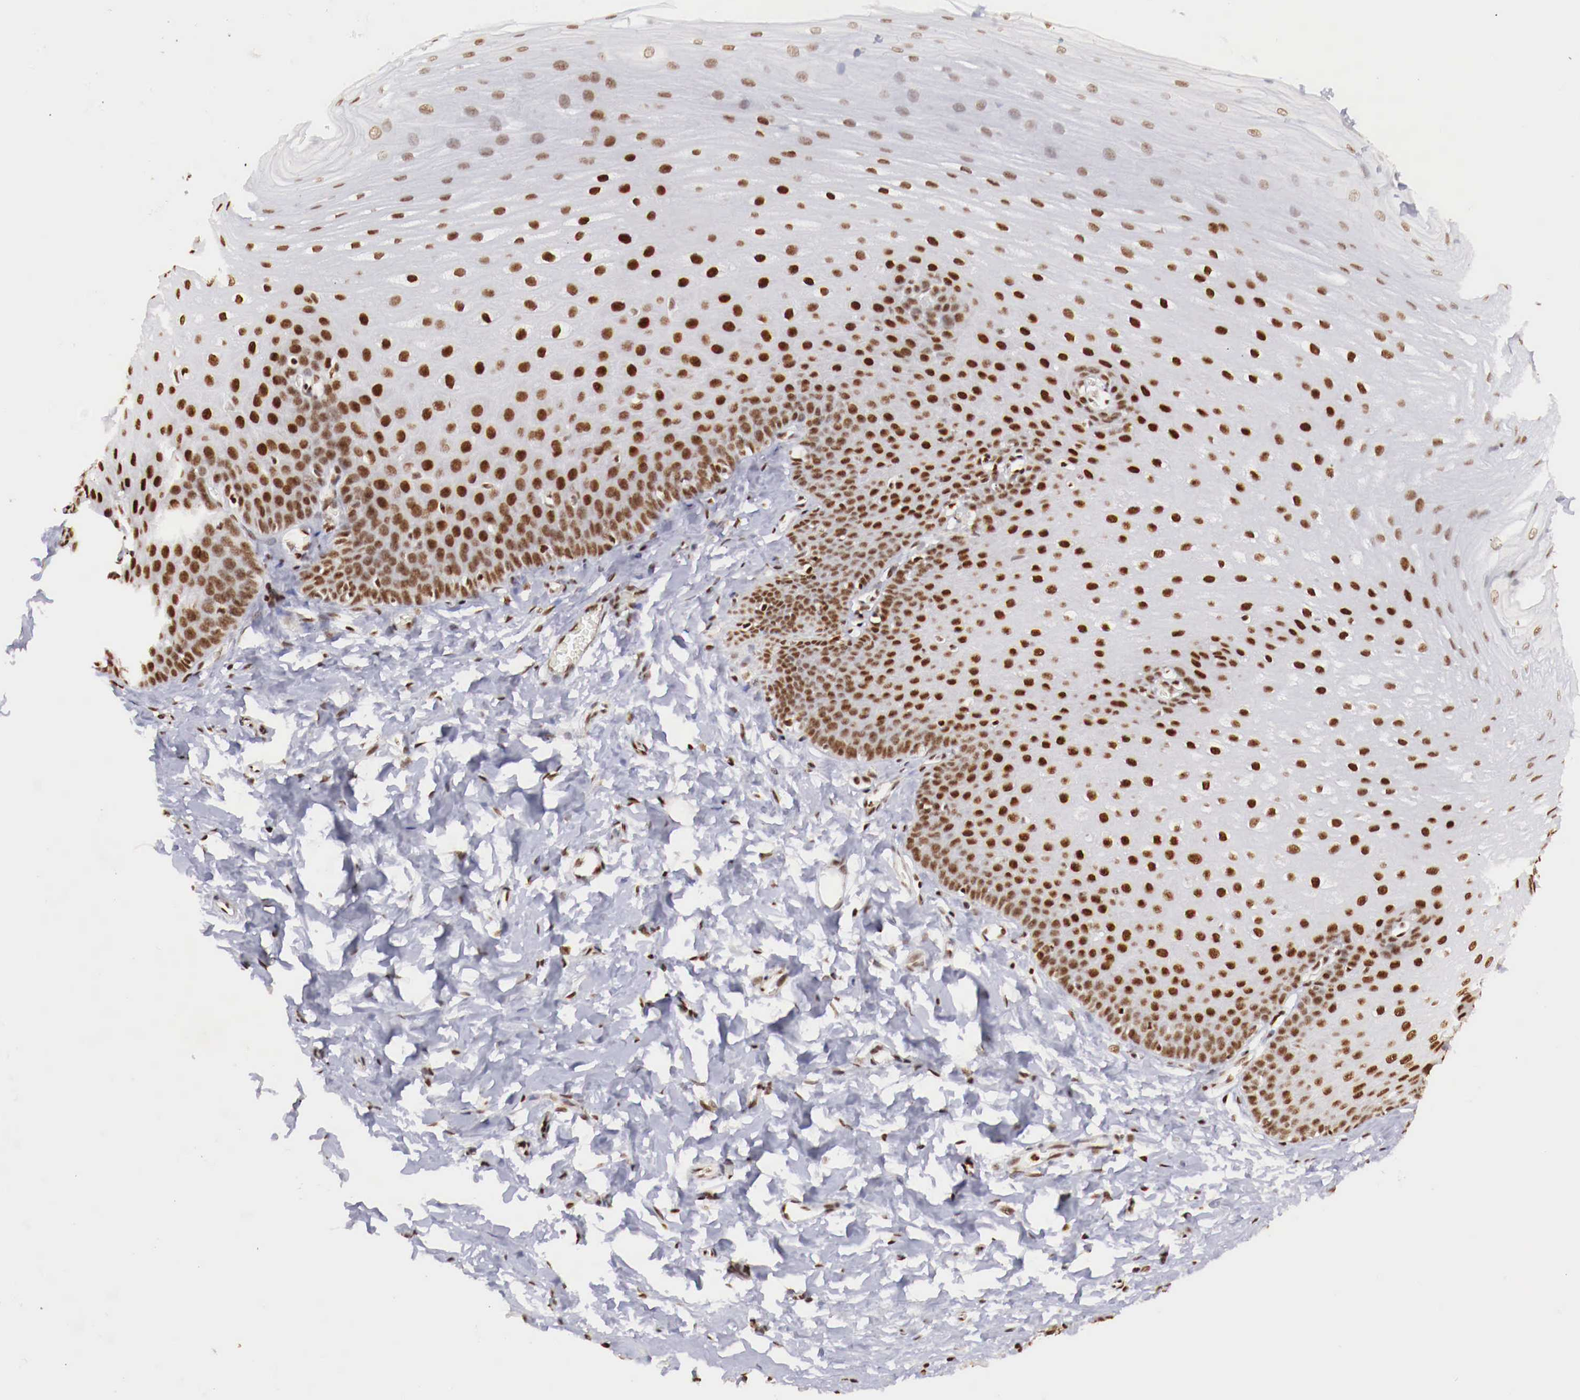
{"staining": {"intensity": "strong", "quantity": ">75%", "location": "nuclear"}, "tissue": "esophagus", "cell_type": "Squamous epithelial cells", "image_type": "normal", "snomed": [{"axis": "morphology", "description": "Normal tissue, NOS"}, {"axis": "topography", "description": "Esophagus"}], "caption": "The micrograph displays immunohistochemical staining of normal esophagus. There is strong nuclear expression is present in approximately >75% of squamous epithelial cells. Using DAB (3,3'-diaminobenzidine) (brown) and hematoxylin (blue) stains, captured at high magnification using brightfield microscopy.", "gene": "MAX", "patient": {"sex": "male", "age": 70}}